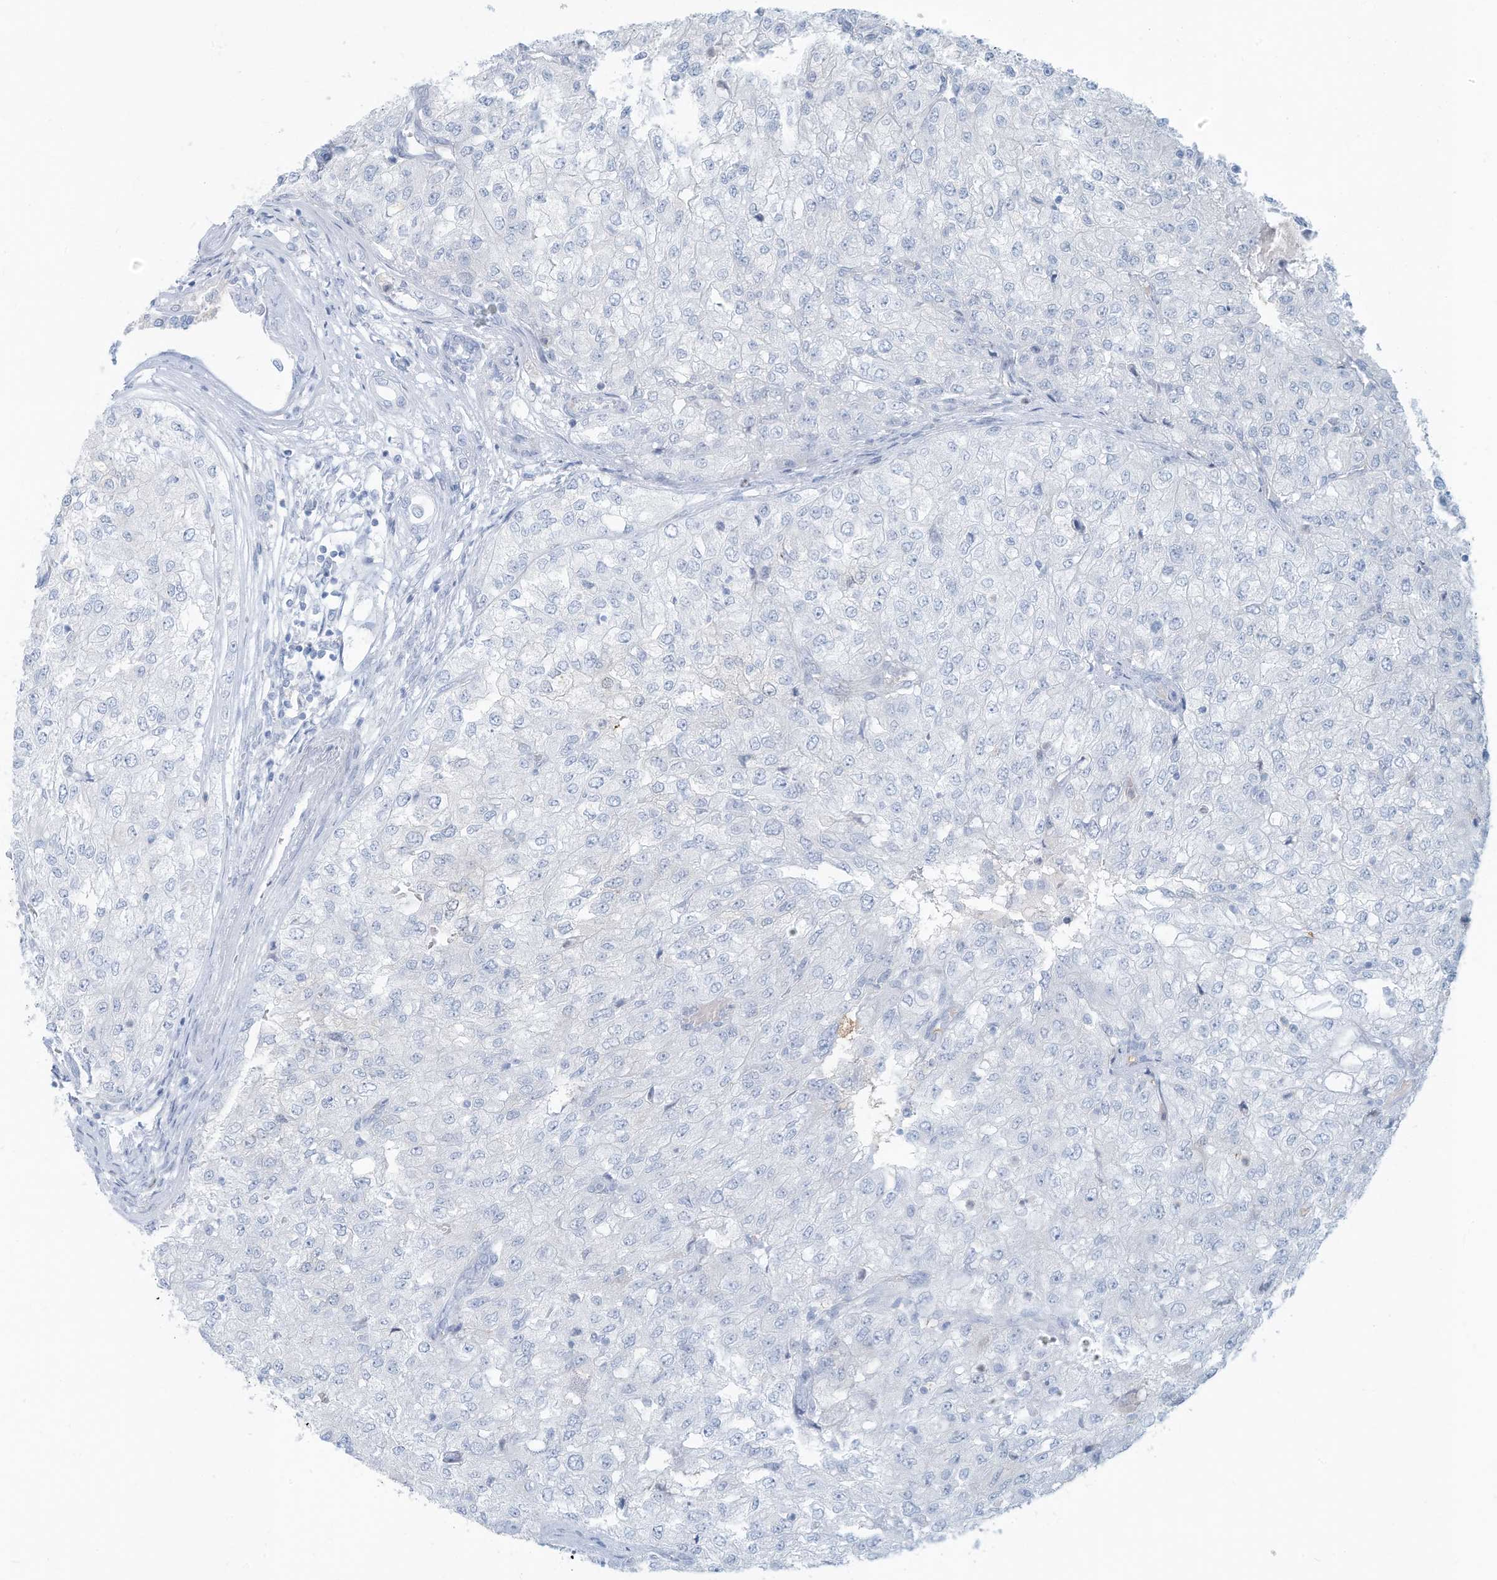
{"staining": {"intensity": "negative", "quantity": "none", "location": "none"}, "tissue": "renal cancer", "cell_type": "Tumor cells", "image_type": "cancer", "snomed": [{"axis": "morphology", "description": "Adenocarcinoma, NOS"}, {"axis": "topography", "description": "Kidney"}], "caption": "Human adenocarcinoma (renal) stained for a protein using immunohistochemistry reveals no positivity in tumor cells.", "gene": "ERI2", "patient": {"sex": "female", "age": 54}}